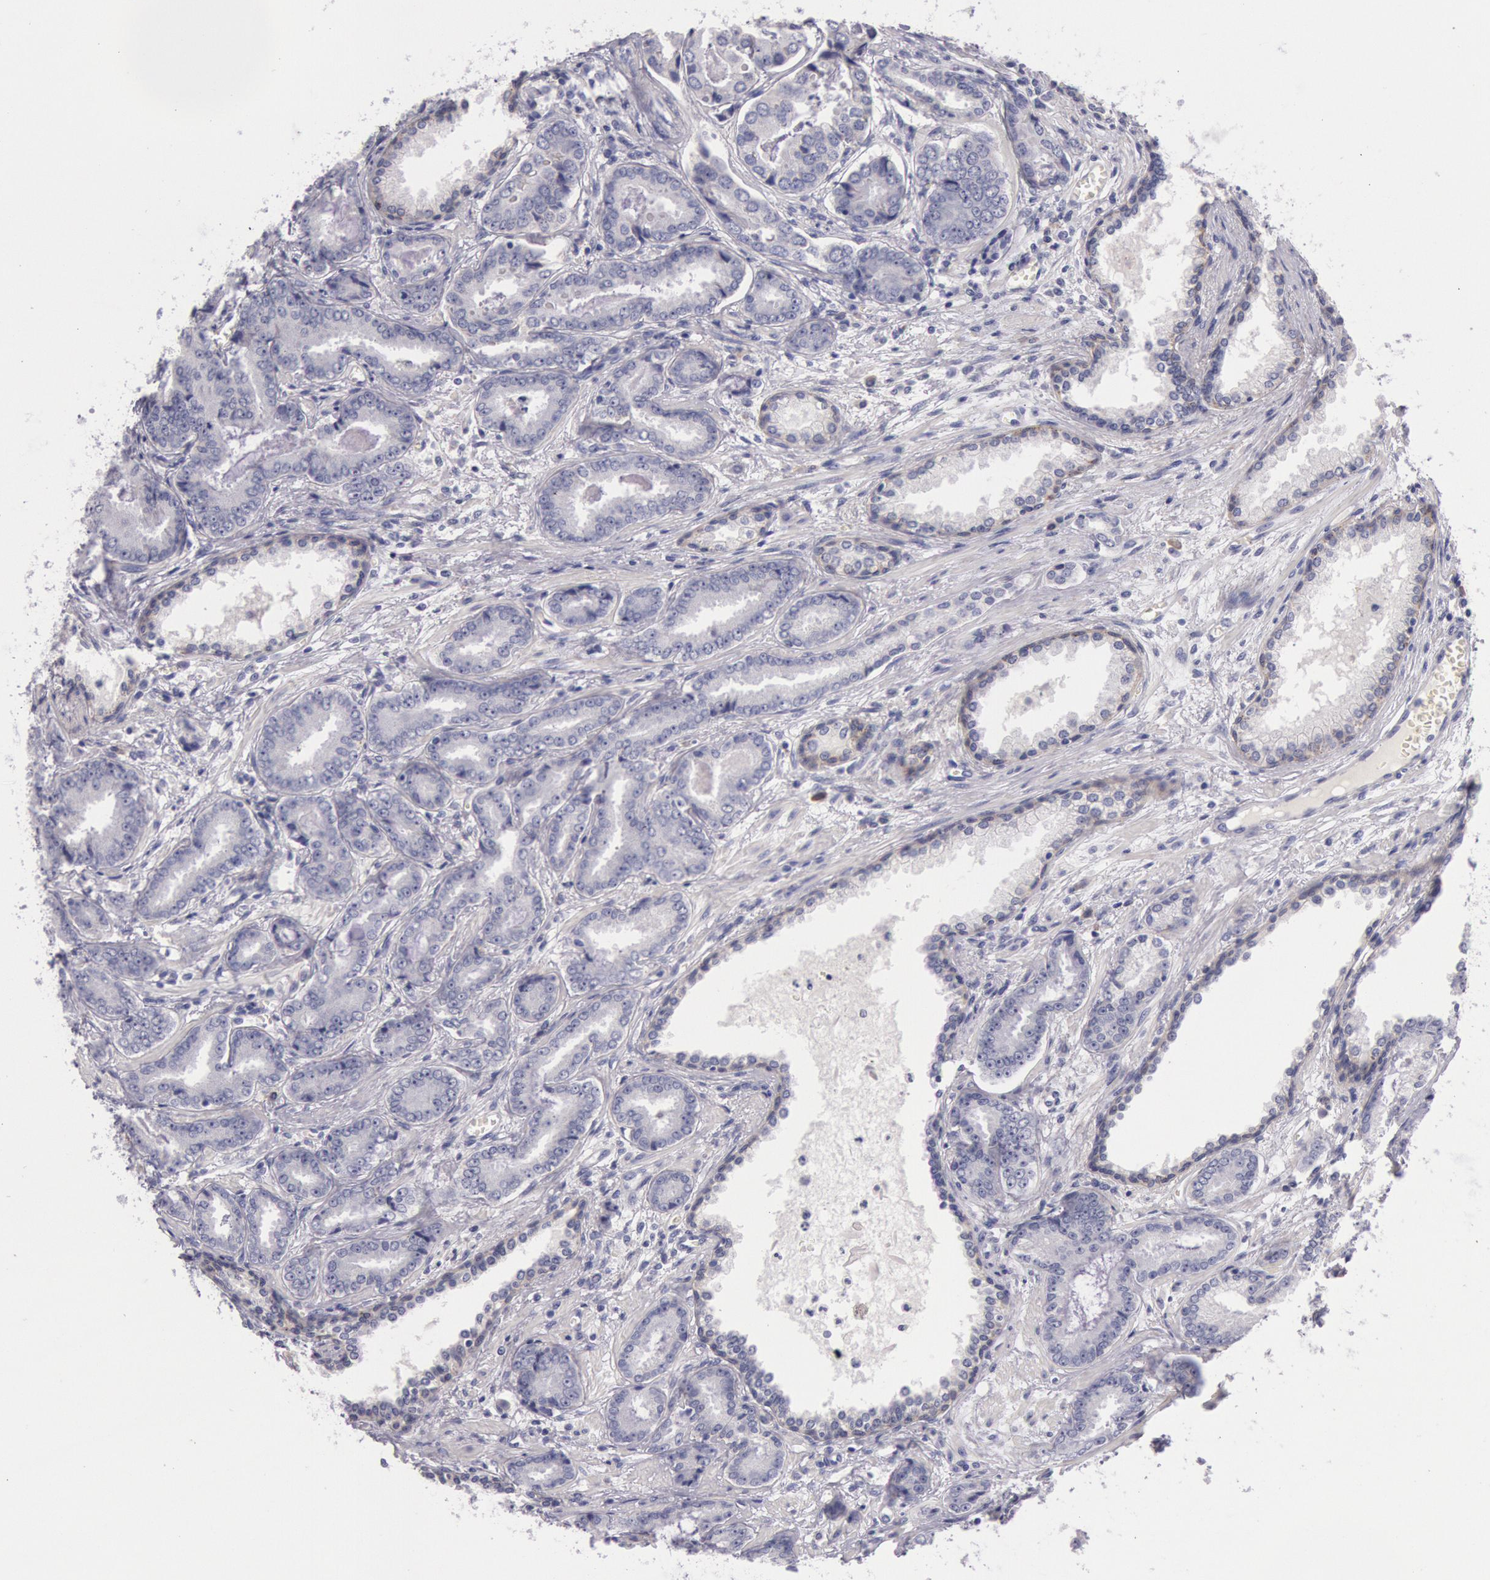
{"staining": {"intensity": "negative", "quantity": "none", "location": "none"}, "tissue": "prostate cancer", "cell_type": "Tumor cells", "image_type": "cancer", "snomed": [{"axis": "morphology", "description": "Adenocarcinoma, Low grade"}, {"axis": "topography", "description": "Prostate"}], "caption": "High magnification brightfield microscopy of prostate cancer (low-grade adenocarcinoma) stained with DAB (brown) and counterstained with hematoxylin (blue): tumor cells show no significant positivity.", "gene": "EGFR", "patient": {"sex": "male", "age": 65}}